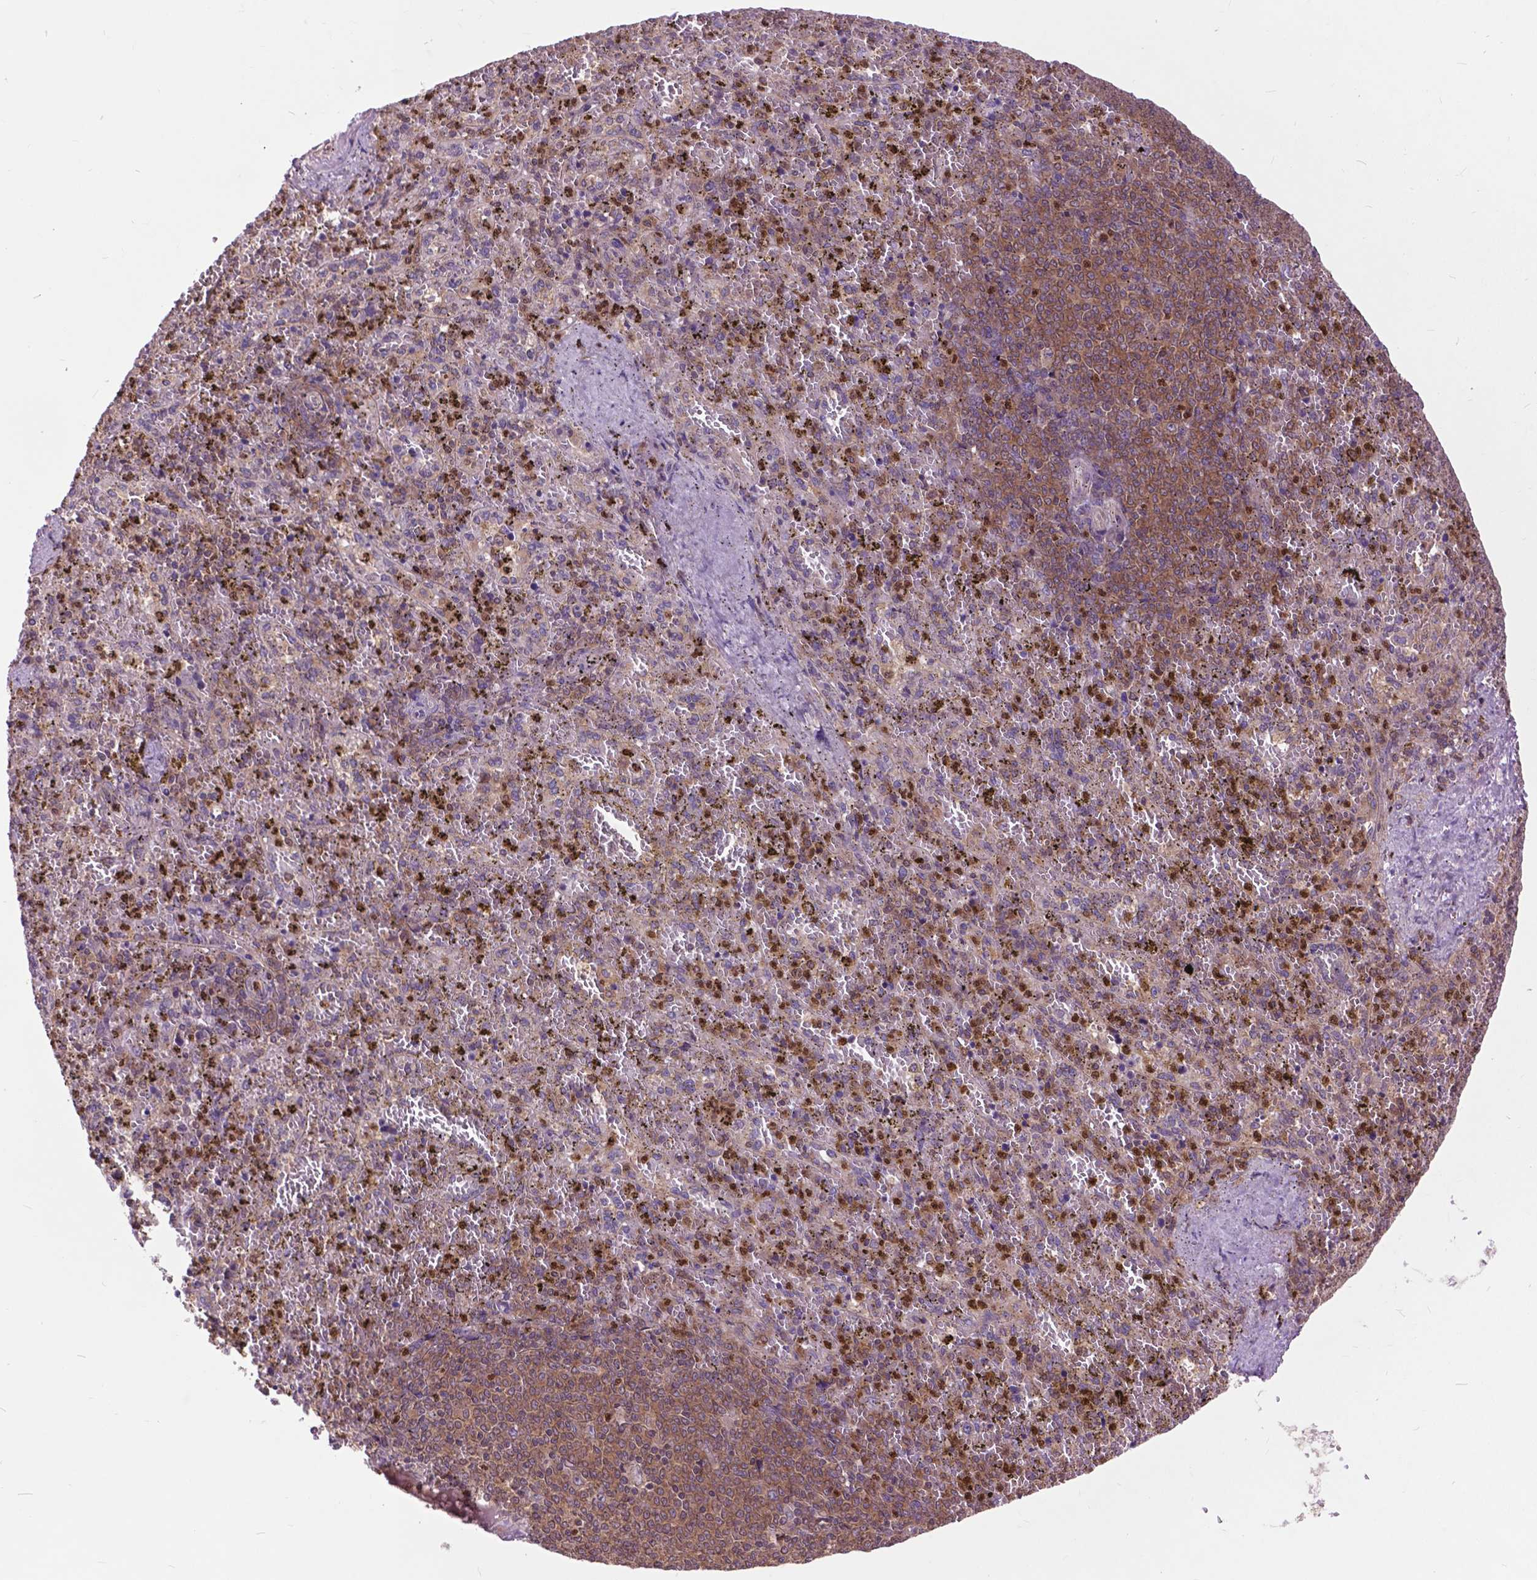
{"staining": {"intensity": "weak", "quantity": "25%-75%", "location": "cytoplasmic/membranous"}, "tissue": "spleen", "cell_type": "Cells in red pulp", "image_type": "normal", "snomed": [{"axis": "morphology", "description": "Normal tissue, NOS"}, {"axis": "topography", "description": "Spleen"}], "caption": "Normal spleen shows weak cytoplasmic/membranous expression in about 25%-75% of cells in red pulp, visualized by immunohistochemistry.", "gene": "ARAF", "patient": {"sex": "female", "age": 50}}